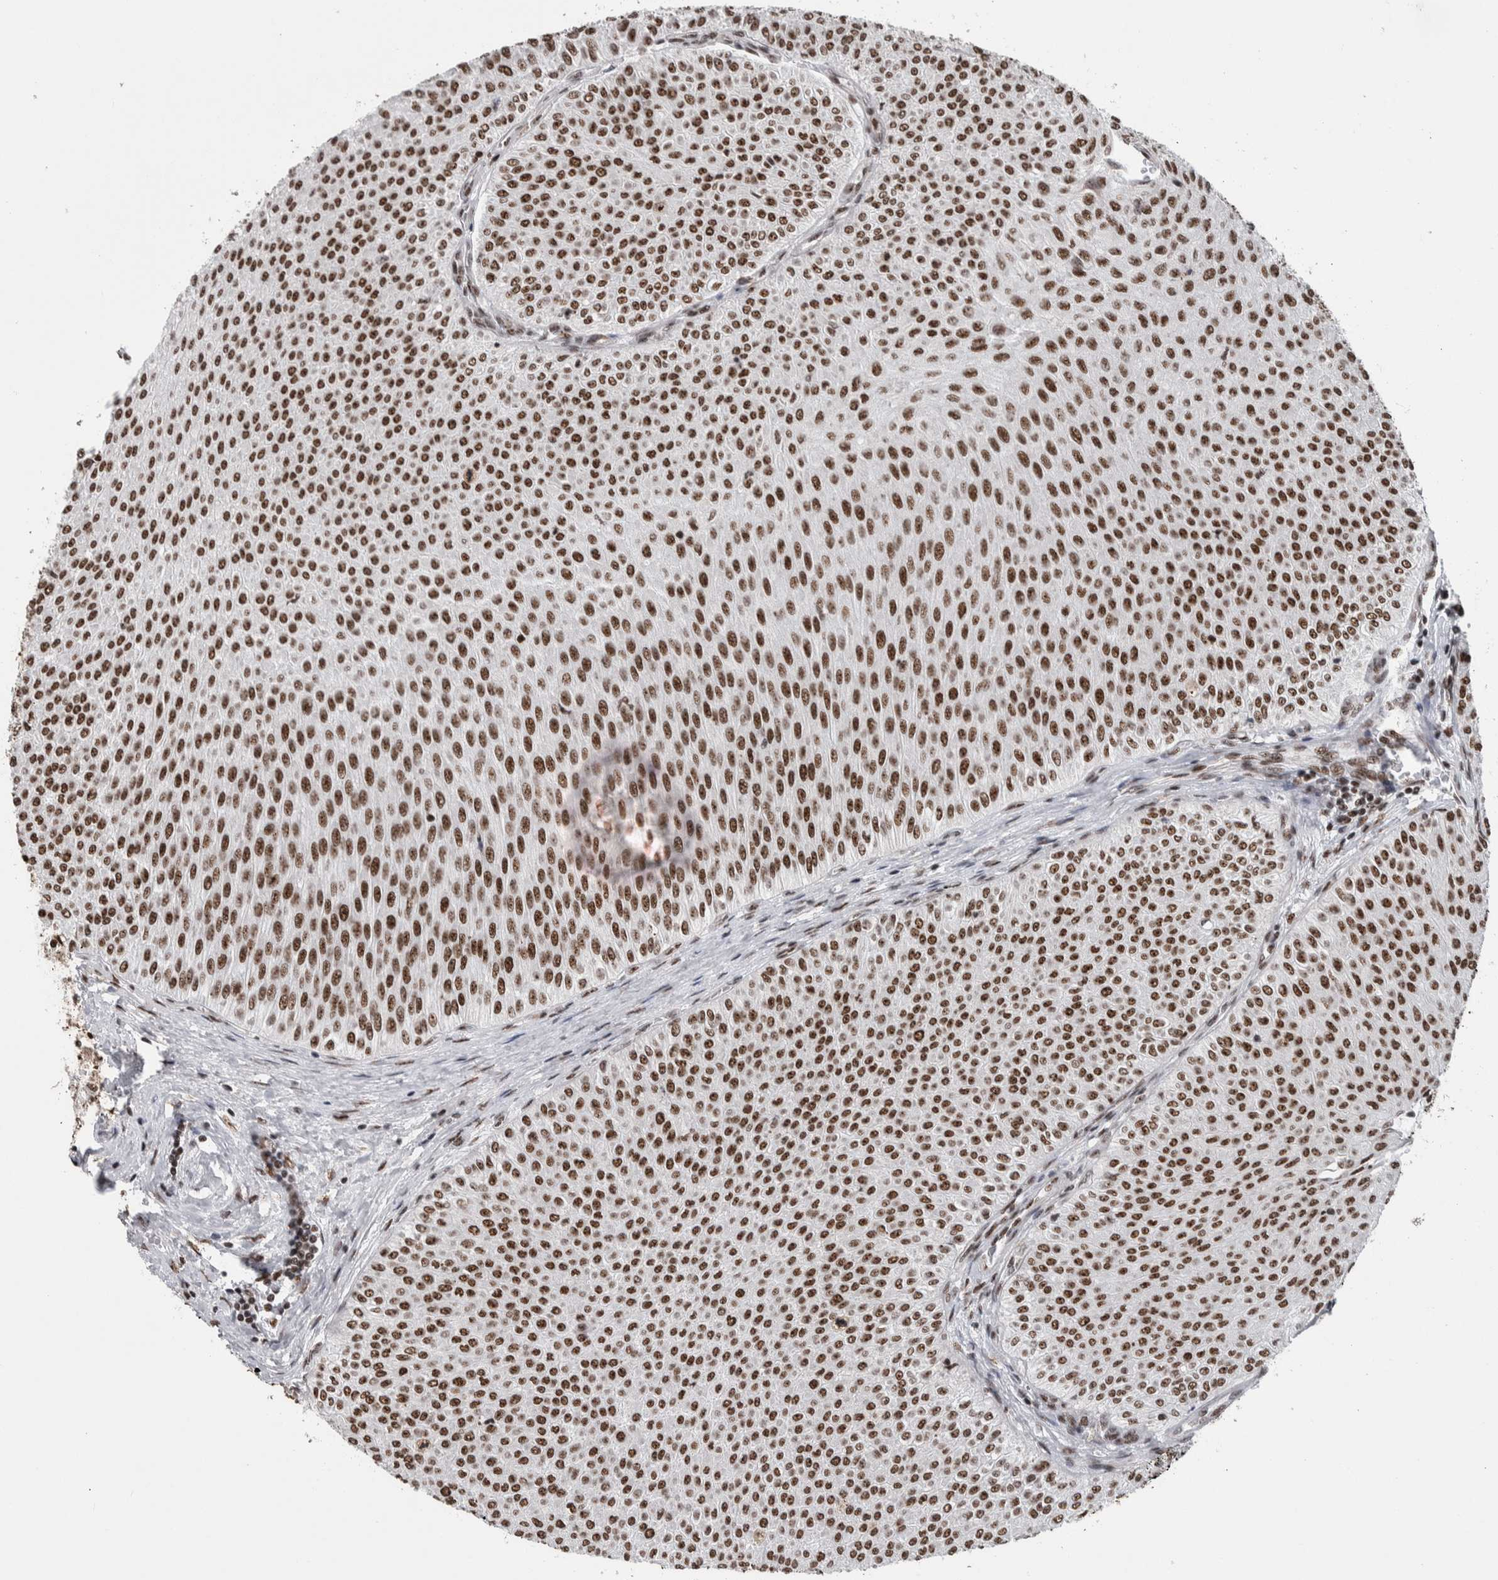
{"staining": {"intensity": "strong", "quantity": ">75%", "location": "nuclear"}, "tissue": "urothelial cancer", "cell_type": "Tumor cells", "image_type": "cancer", "snomed": [{"axis": "morphology", "description": "Urothelial carcinoma, Low grade"}, {"axis": "topography", "description": "Urinary bladder"}], "caption": "IHC staining of urothelial cancer, which reveals high levels of strong nuclear staining in about >75% of tumor cells indicating strong nuclear protein staining. The staining was performed using DAB (brown) for protein detection and nuclei were counterstained in hematoxylin (blue).", "gene": "NCL", "patient": {"sex": "male", "age": 78}}